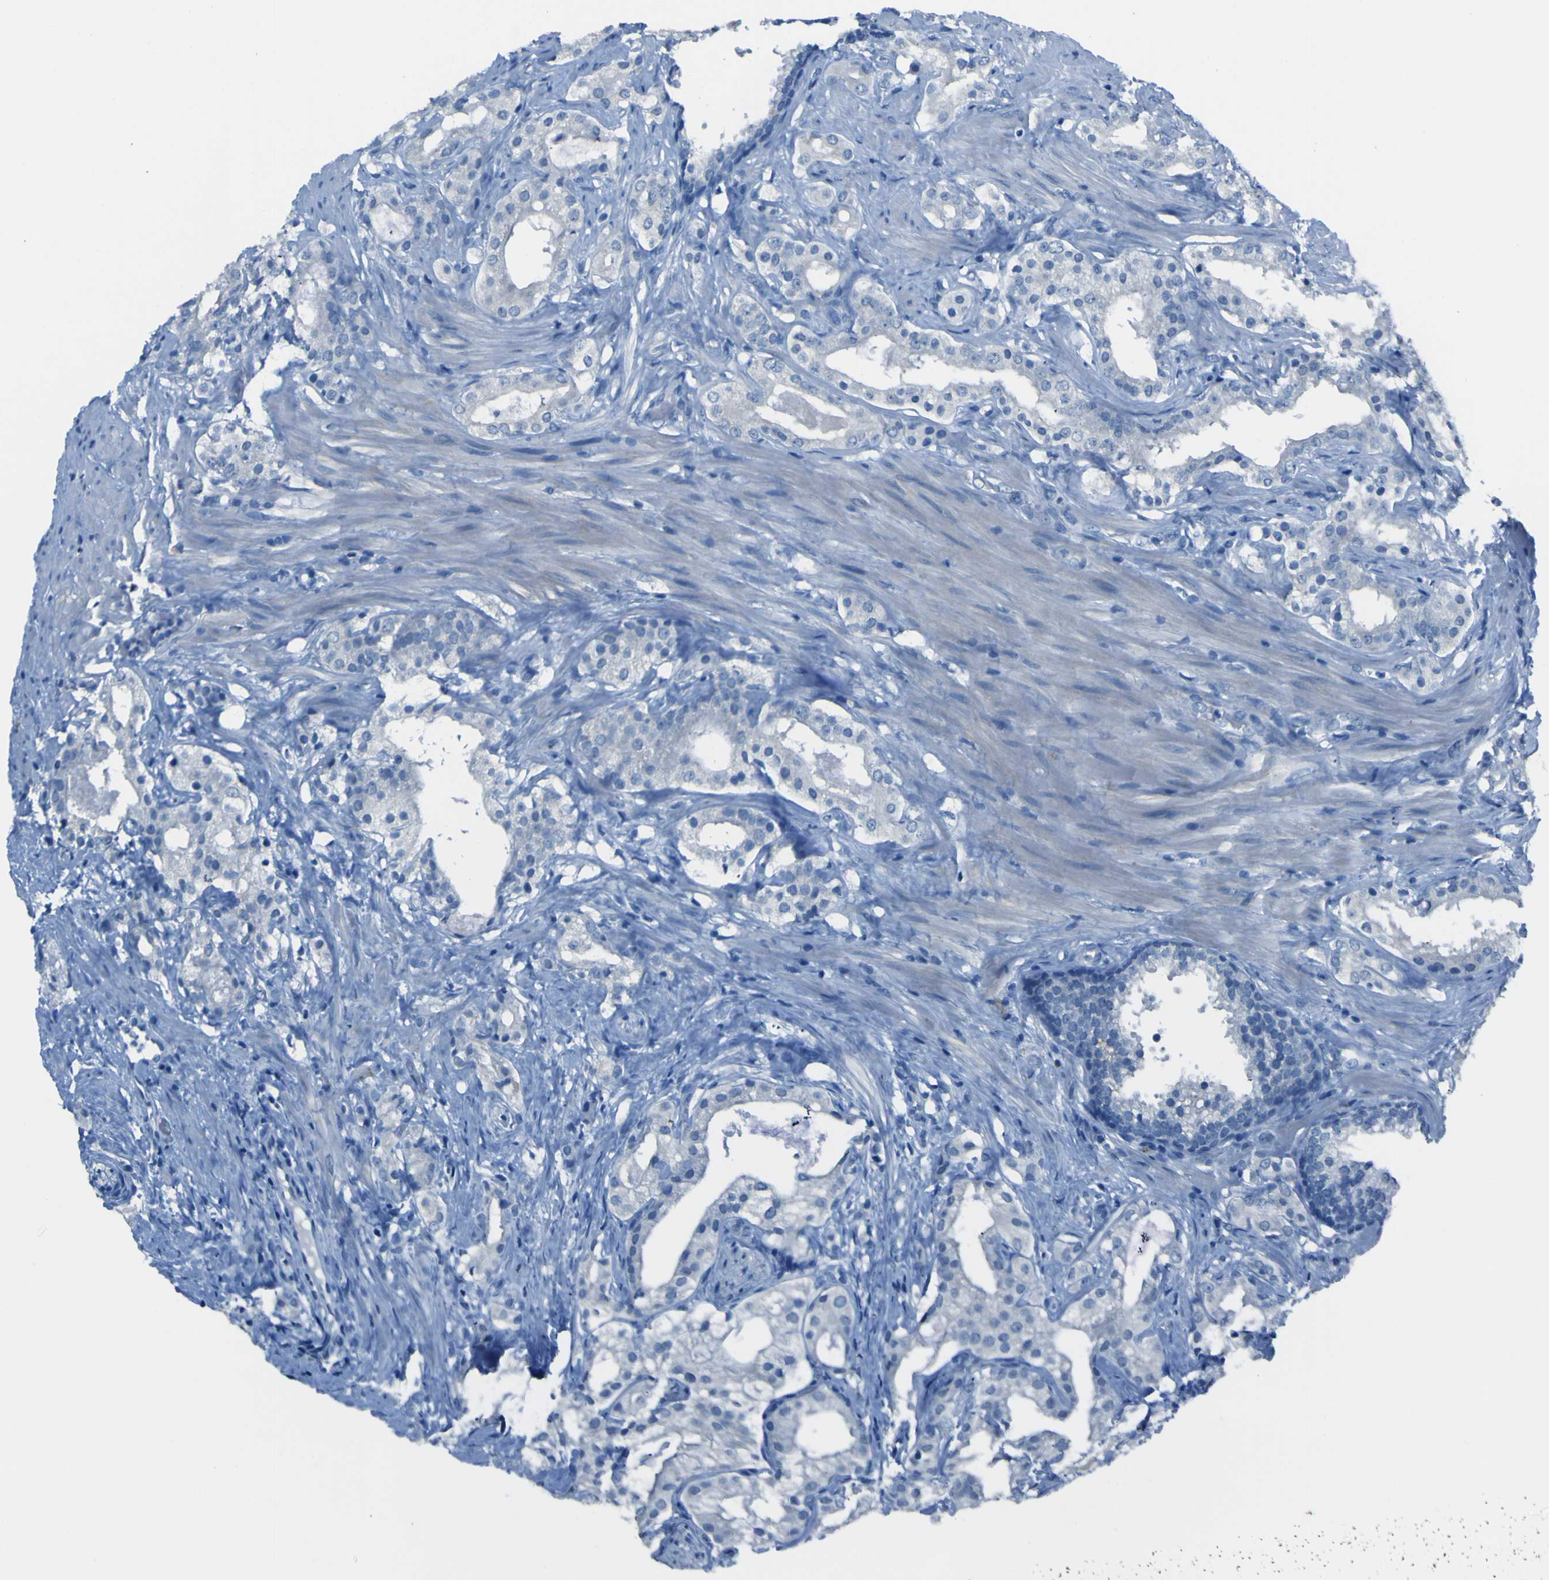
{"staining": {"intensity": "negative", "quantity": "none", "location": "none"}, "tissue": "prostate cancer", "cell_type": "Tumor cells", "image_type": "cancer", "snomed": [{"axis": "morphology", "description": "Adenocarcinoma, Low grade"}, {"axis": "topography", "description": "Prostate"}], "caption": "An immunohistochemistry micrograph of prostate low-grade adenocarcinoma is shown. There is no staining in tumor cells of prostate low-grade adenocarcinoma.", "gene": "PHKG1", "patient": {"sex": "male", "age": 59}}